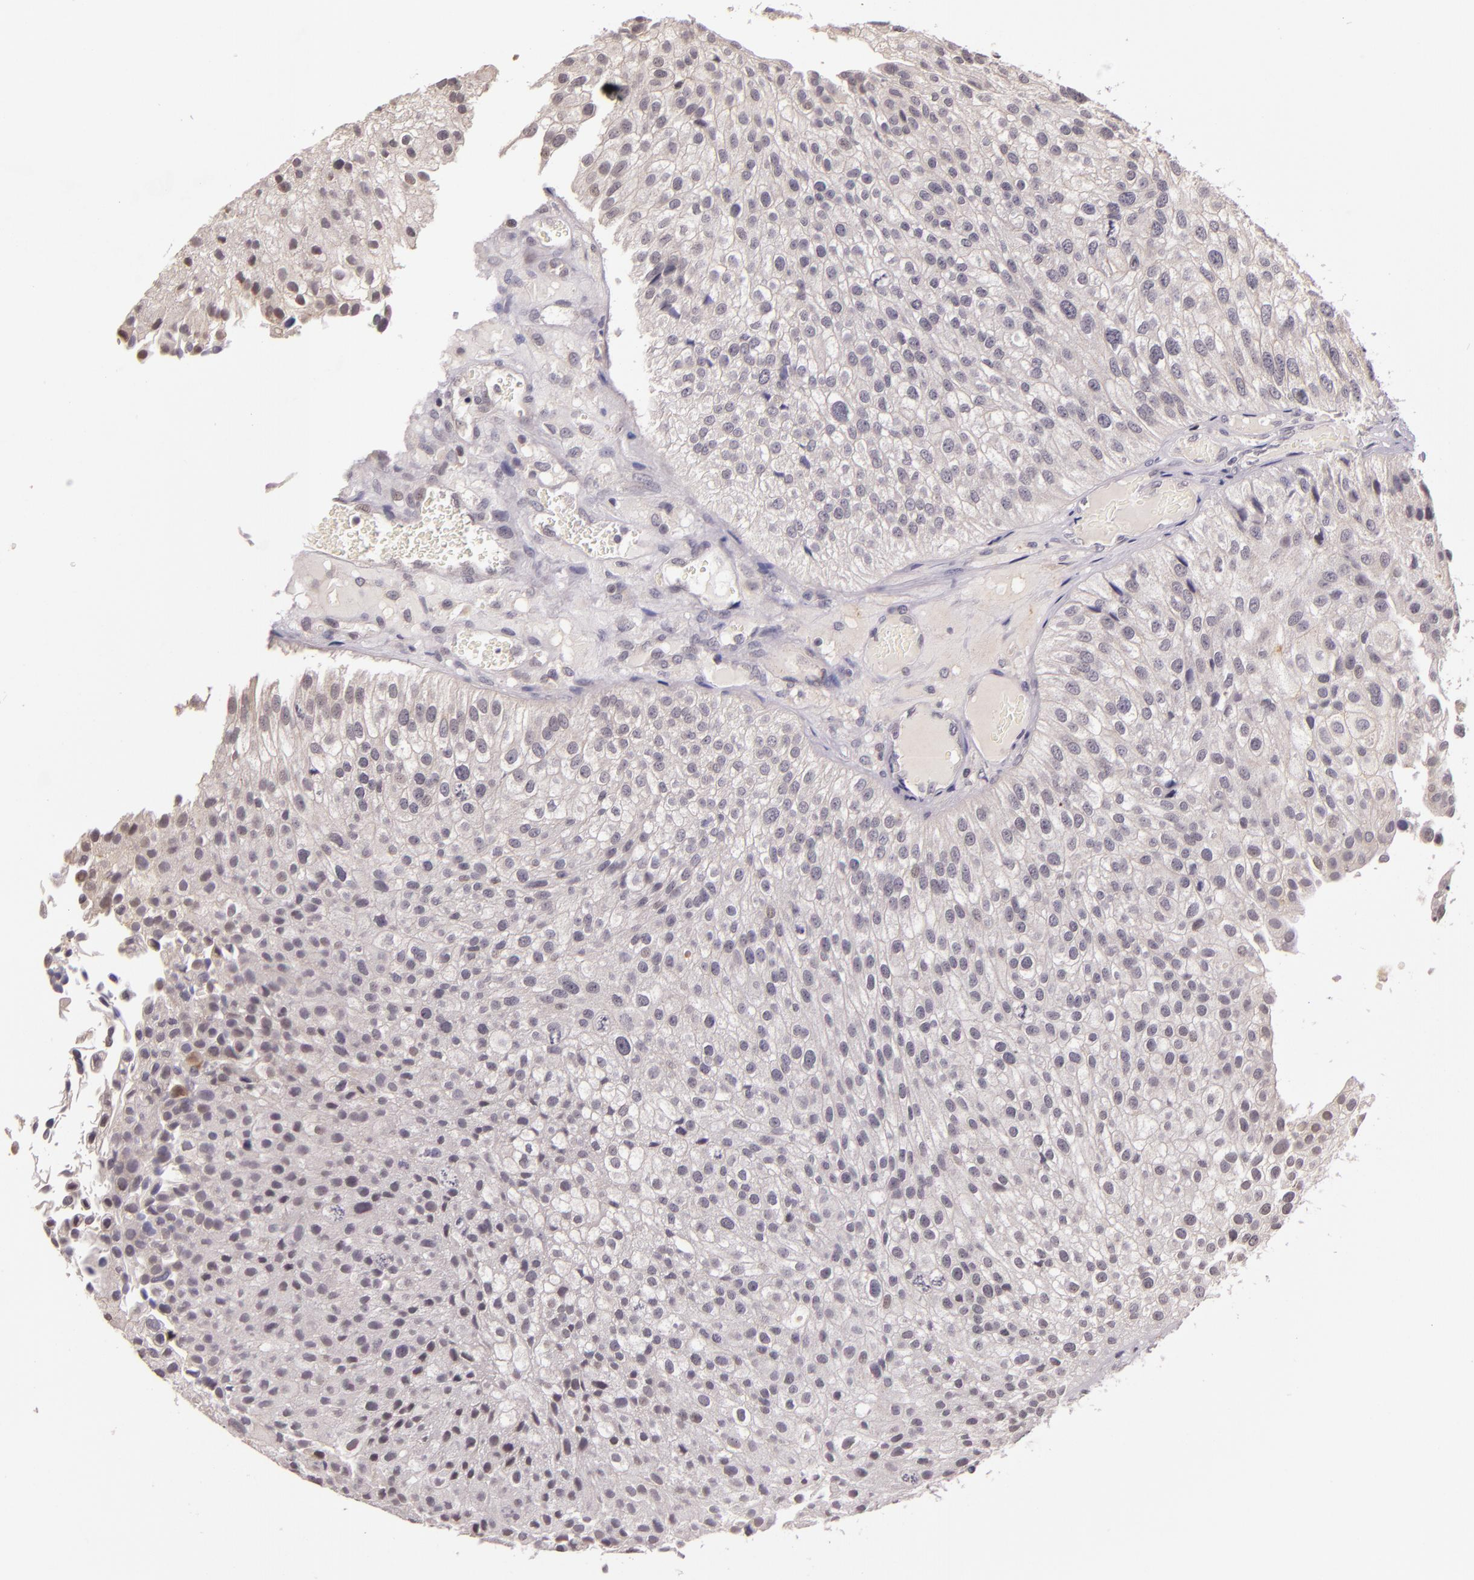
{"staining": {"intensity": "negative", "quantity": "none", "location": "none"}, "tissue": "urothelial cancer", "cell_type": "Tumor cells", "image_type": "cancer", "snomed": [{"axis": "morphology", "description": "Urothelial carcinoma, Low grade"}, {"axis": "topography", "description": "Urinary bladder"}], "caption": "There is no significant positivity in tumor cells of urothelial carcinoma (low-grade).", "gene": "ARMH4", "patient": {"sex": "female", "age": 89}}